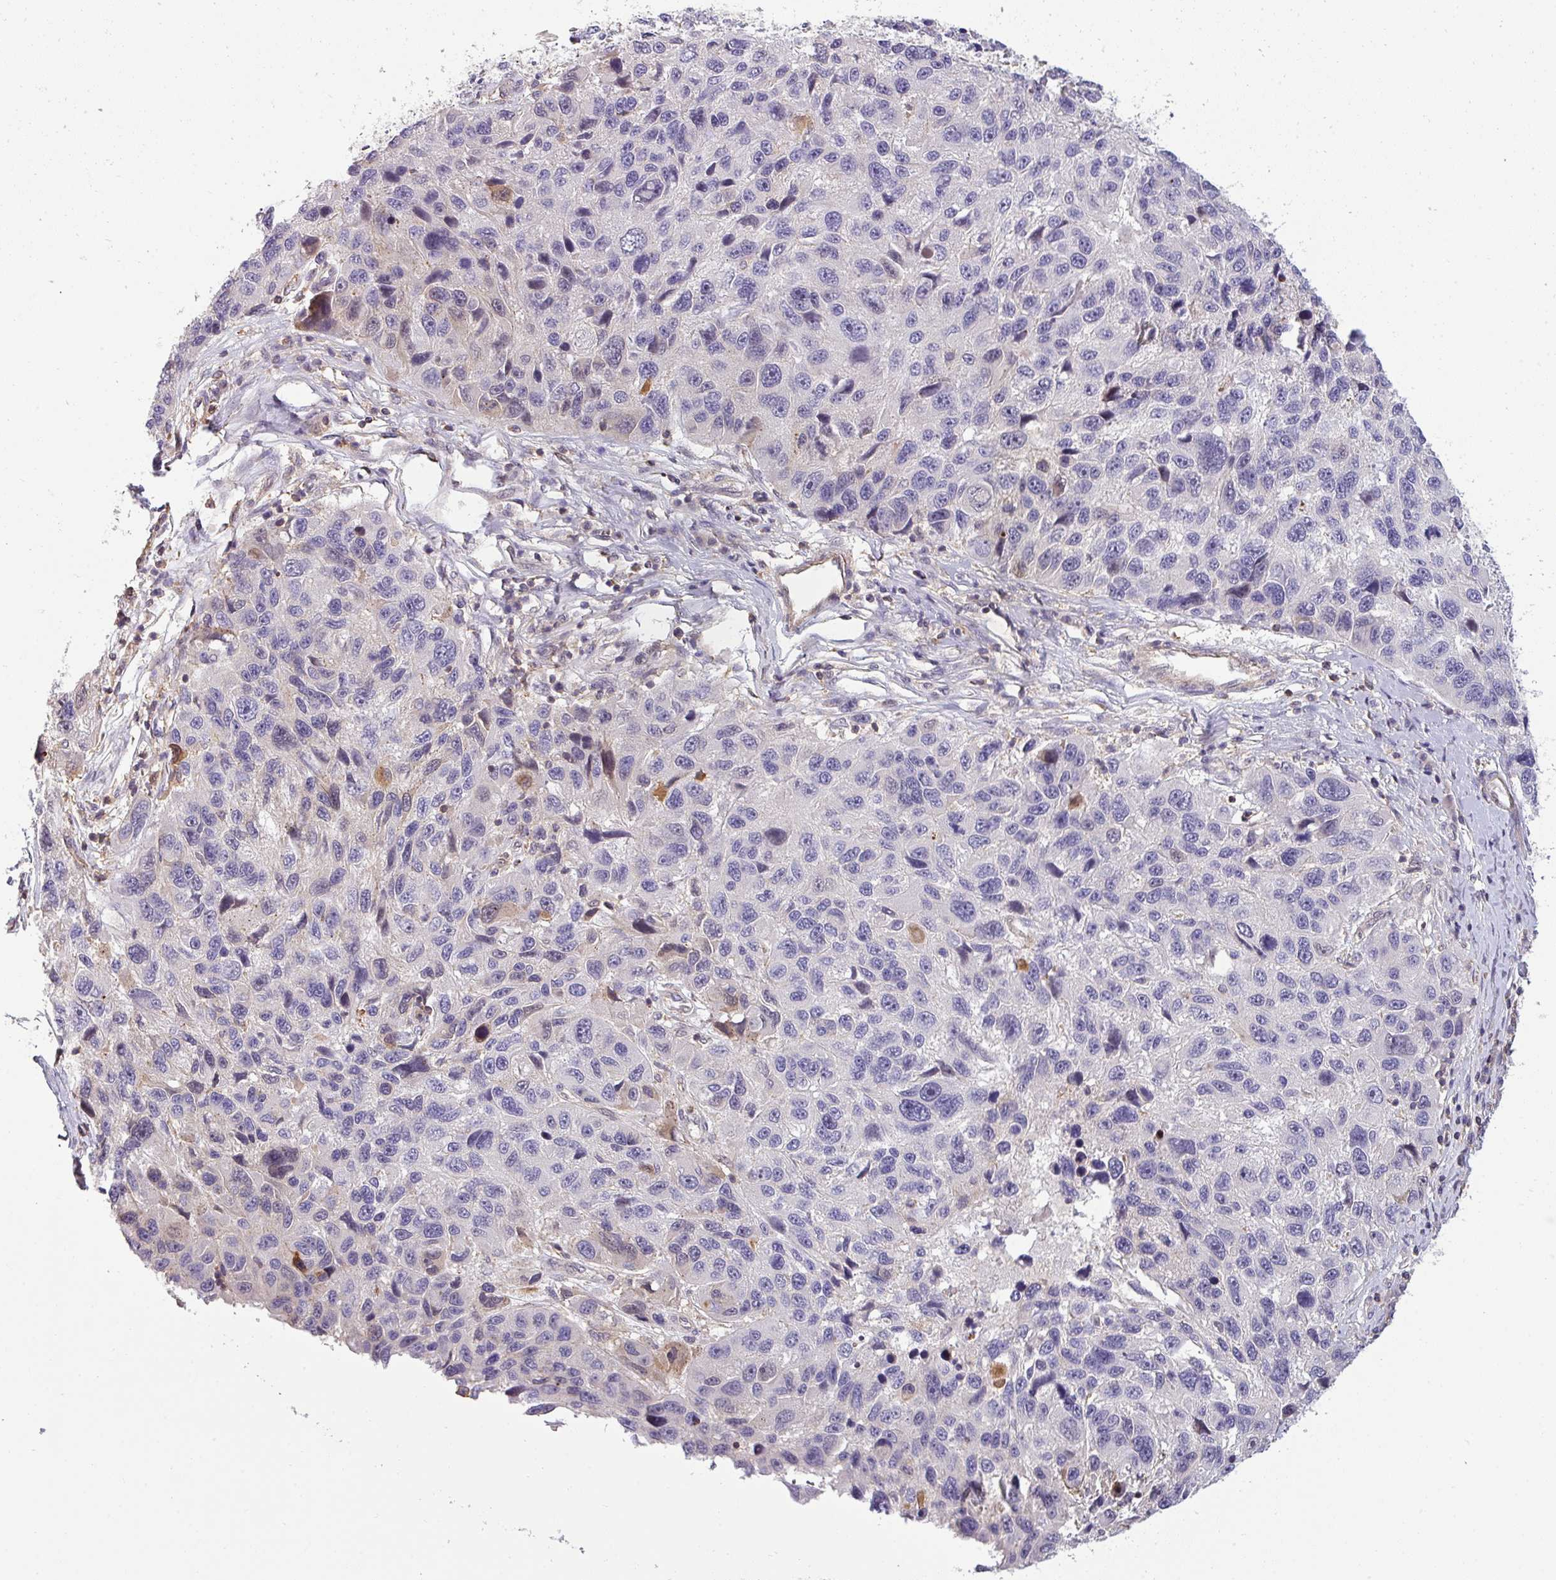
{"staining": {"intensity": "weak", "quantity": "<25%", "location": "cytoplasmic/membranous"}, "tissue": "melanoma", "cell_type": "Tumor cells", "image_type": "cancer", "snomed": [{"axis": "morphology", "description": "Malignant melanoma, NOS"}, {"axis": "topography", "description": "Skin"}], "caption": "Immunohistochemical staining of human melanoma shows no significant staining in tumor cells. (Brightfield microscopy of DAB (3,3'-diaminobenzidine) IHC at high magnification).", "gene": "ZNF835", "patient": {"sex": "male", "age": 53}}